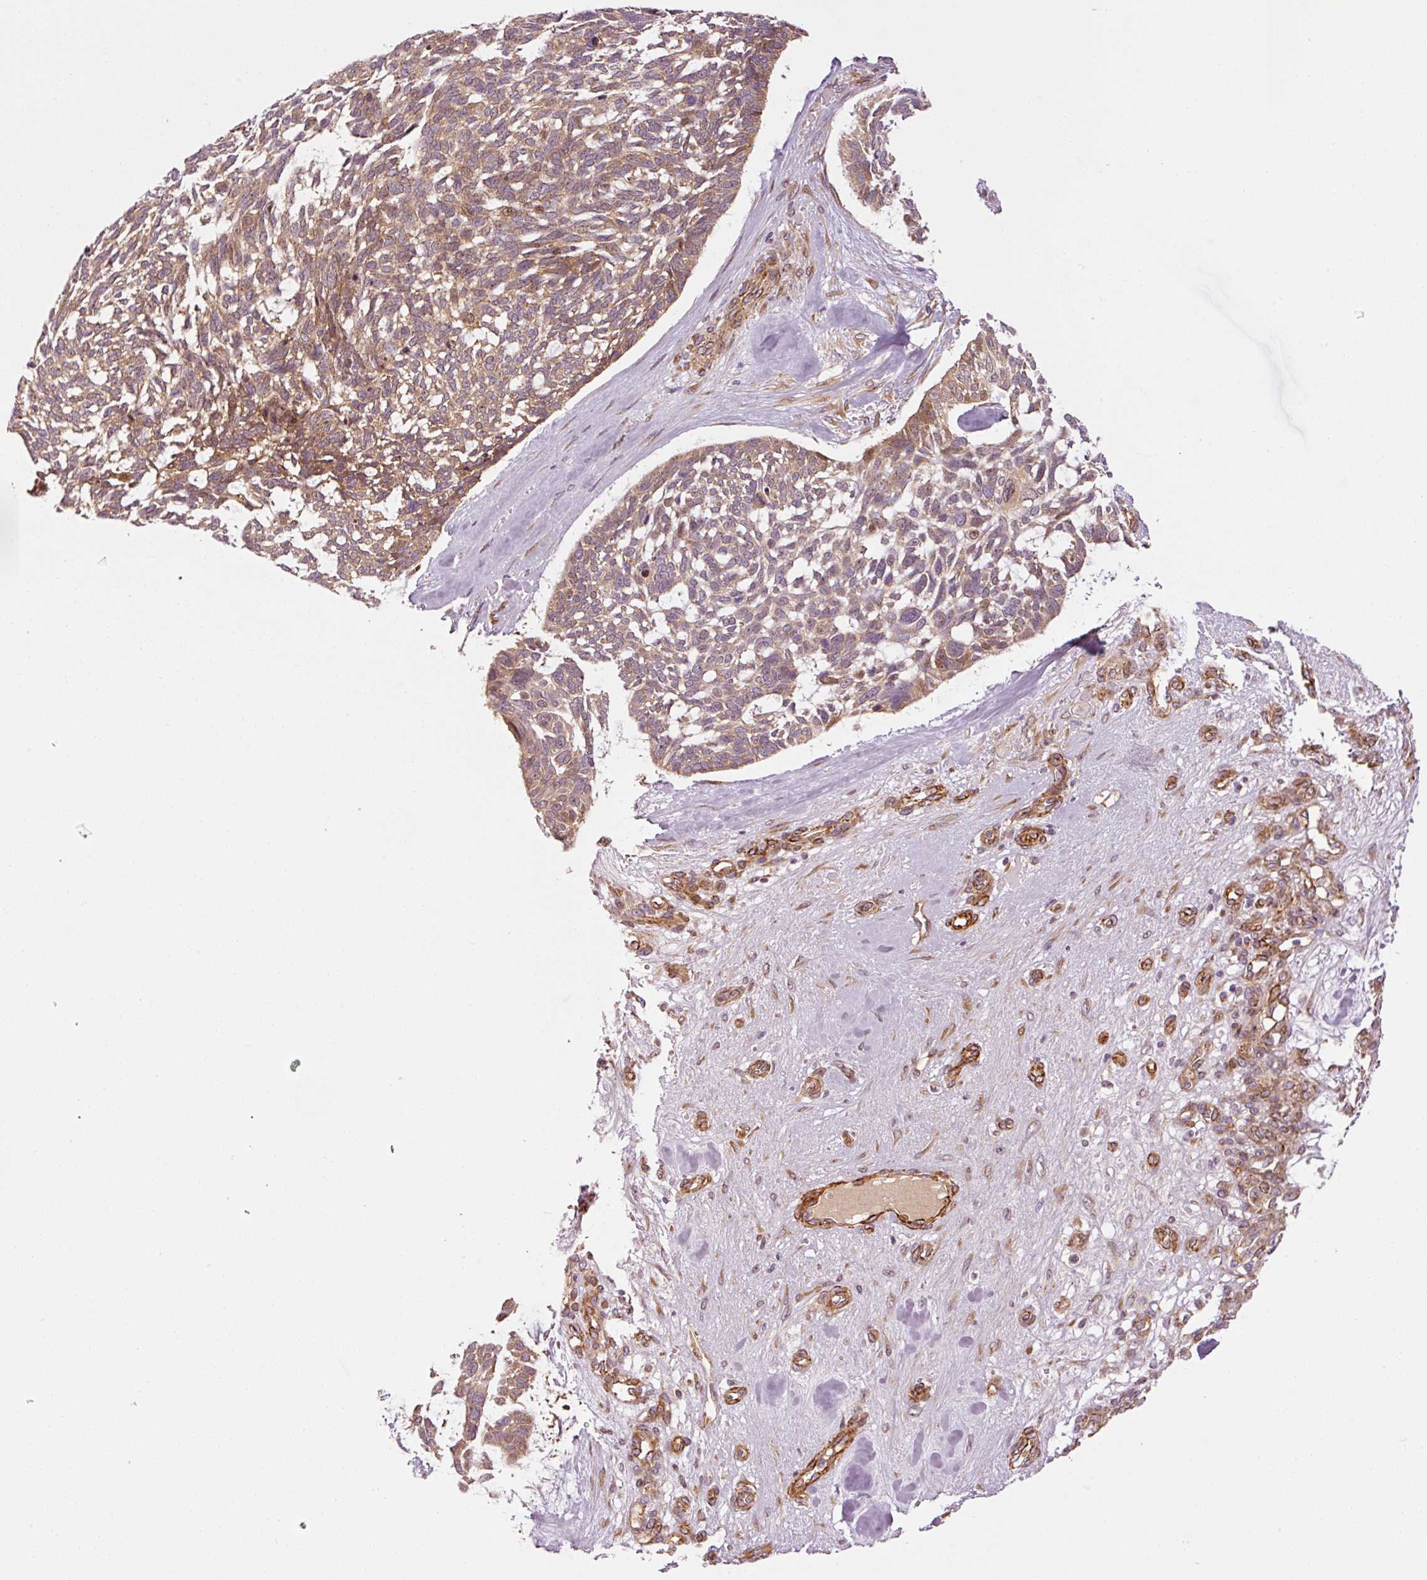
{"staining": {"intensity": "moderate", "quantity": ">75%", "location": "cytoplasmic/membranous"}, "tissue": "skin cancer", "cell_type": "Tumor cells", "image_type": "cancer", "snomed": [{"axis": "morphology", "description": "Basal cell carcinoma"}, {"axis": "topography", "description": "Skin"}], "caption": "Moderate cytoplasmic/membranous expression is seen in approximately >75% of tumor cells in basal cell carcinoma (skin).", "gene": "PPP1R14B", "patient": {"sex": "male", "age": 88}}